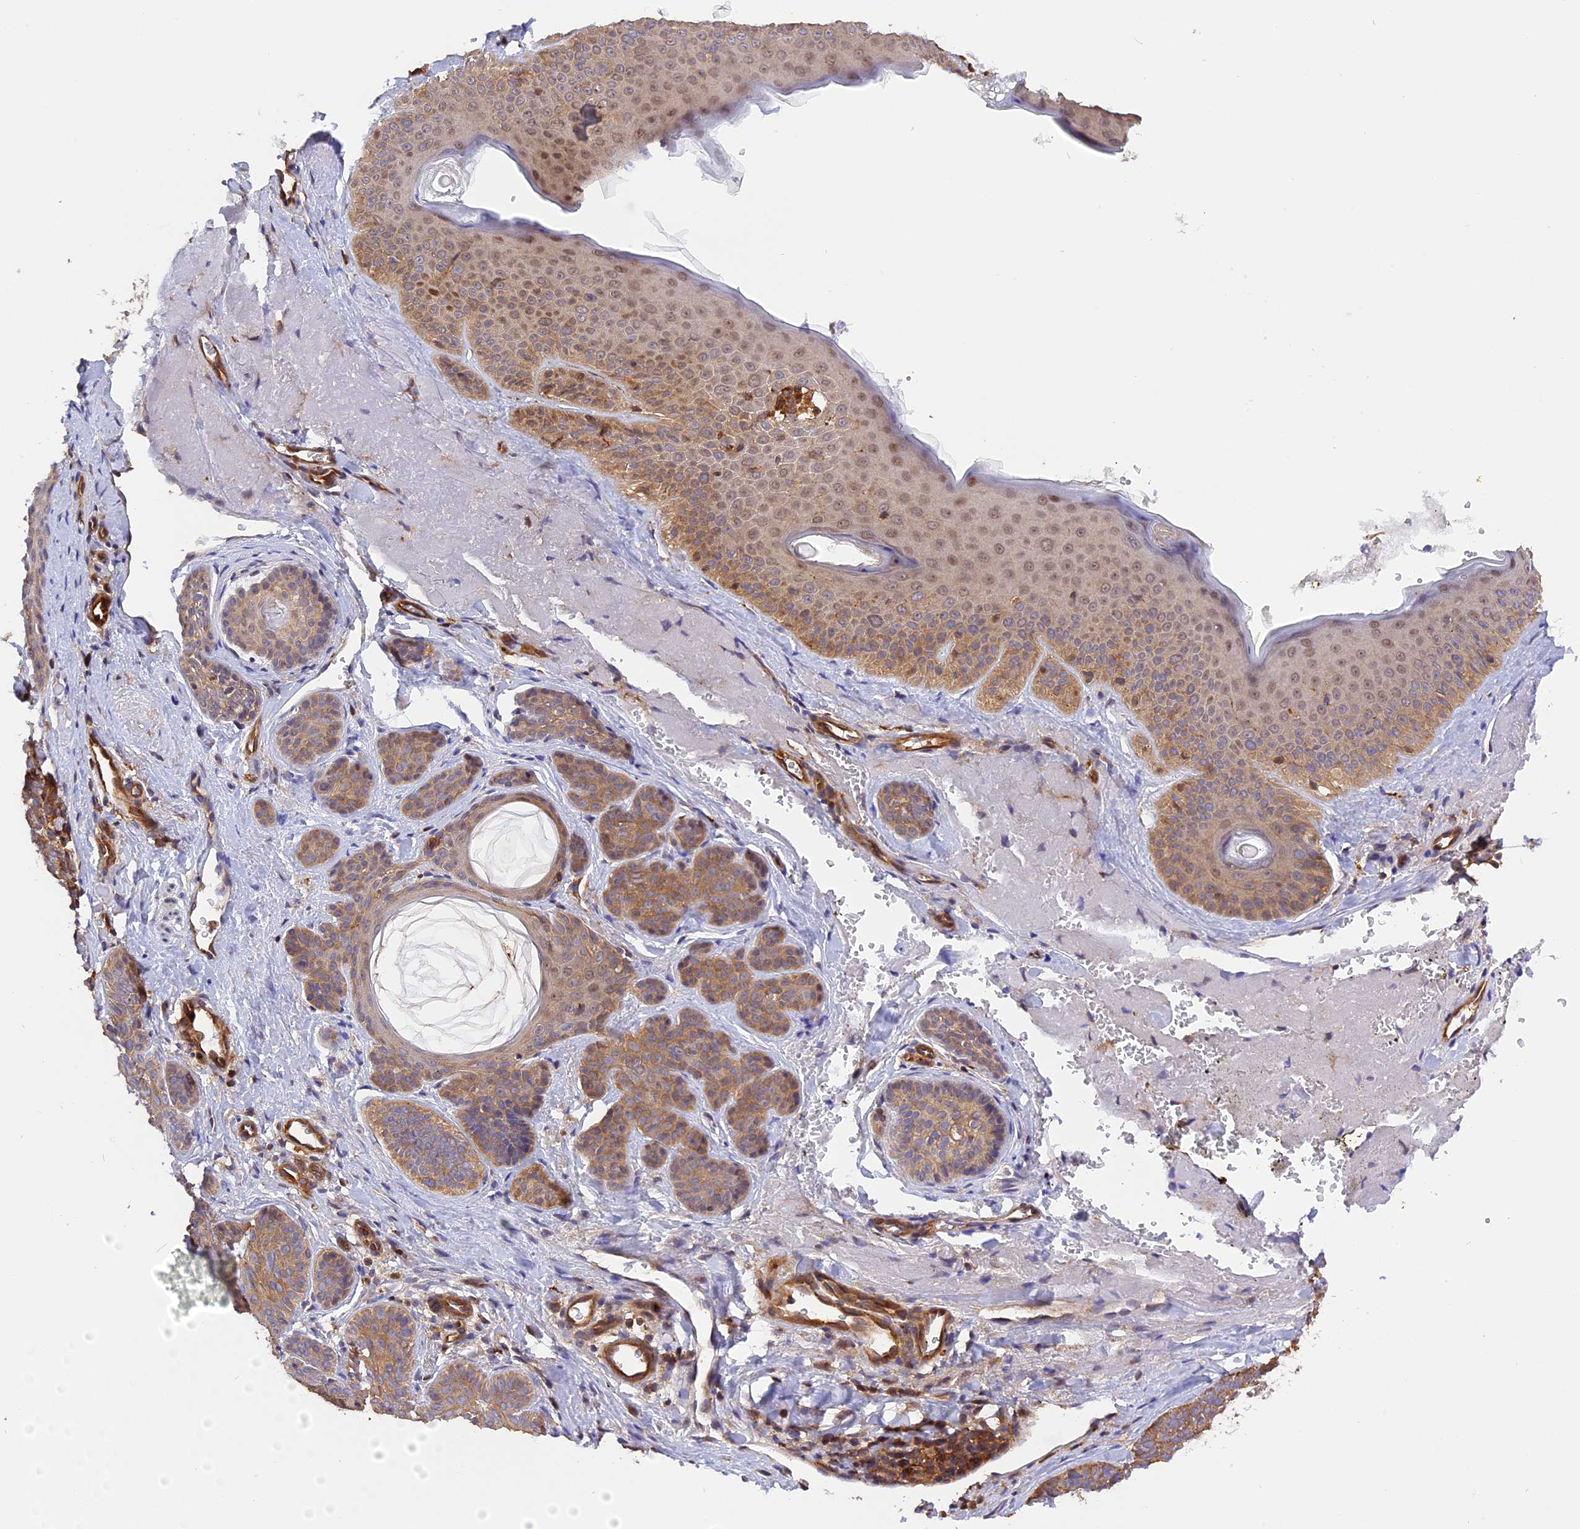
{"staining": {"intensity": "moderate", "quantity": "25%-75%", "location": "cytoplasmic/membranous"}, "tissue": "skin cancer", "cell_type": "Tumor cells", "image_type": "cancer", "snomed": [{"axis": "morphology", "description": "Basal cell carcinoma"}, {"axis": "topography", "description": "Skin"}], "caption": "Immunohistochemistry (IHC) (DAB) staining of skin cancer (basal cell carcinoma) displays moderate cytoplasmic/membranous protein expression in about 25%-75% of tumor cells.", "gene": "C5orf22", "patient": {"sex": "male", "age": 85}}